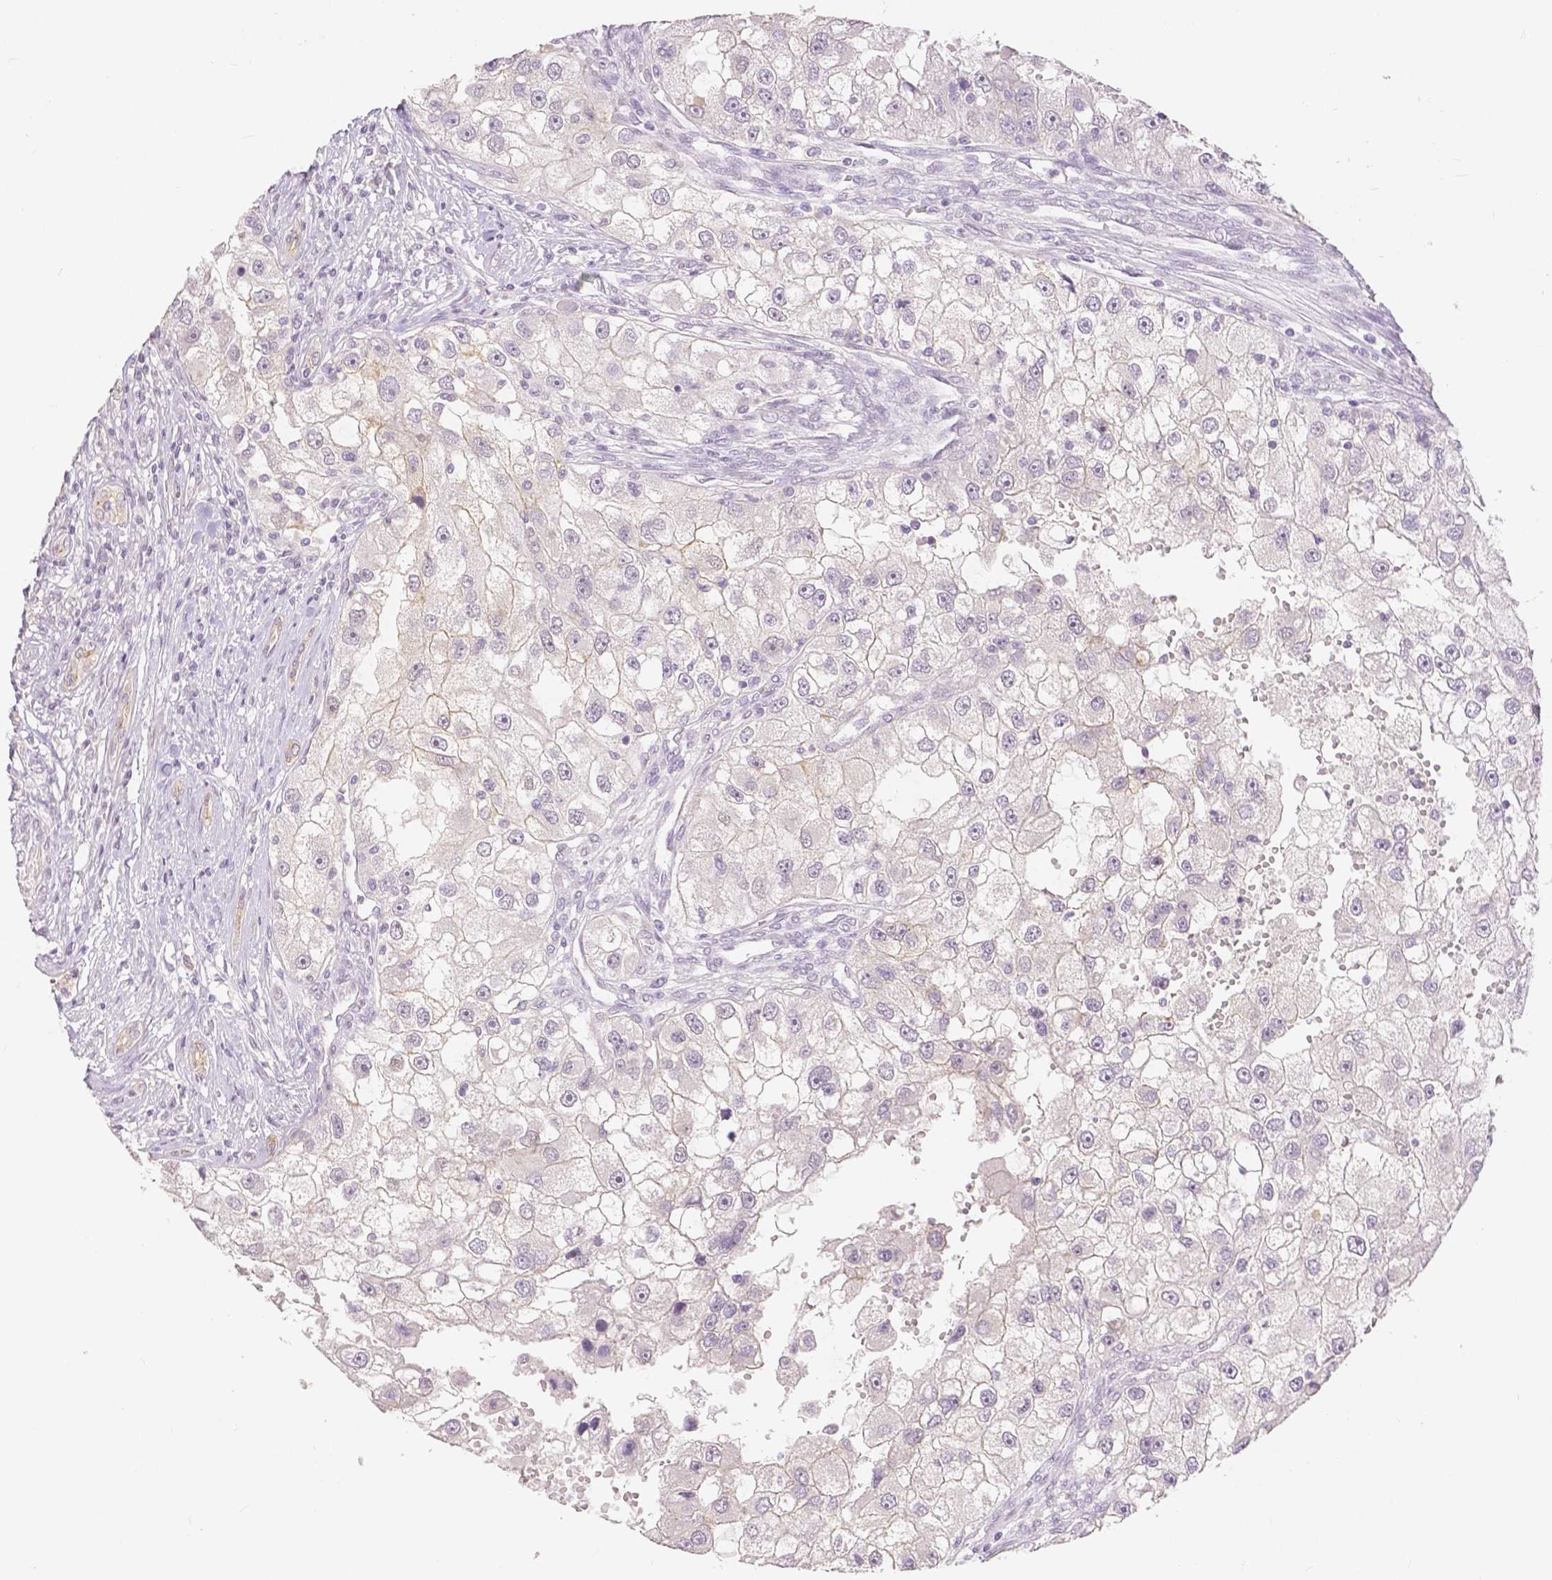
{"staining": {"intensity": "negative", "quantity": "none", "location": "none"}, "tissue": "renal cancer", "cell_type": "Tumor cells", "image_type": "cancer", "snomed": [{"axis": "morphology", "description": "Adenocarcinoma, NOS"}, {"axis": "topography", "description": "Kidney"}], "caption": "Adenocarcinoma (renal) was stained to show a protein in brown. There is no significant positivity in tumor cells.", "gene": "OCLN", "patient": {"sex": "male", "age": 63}}